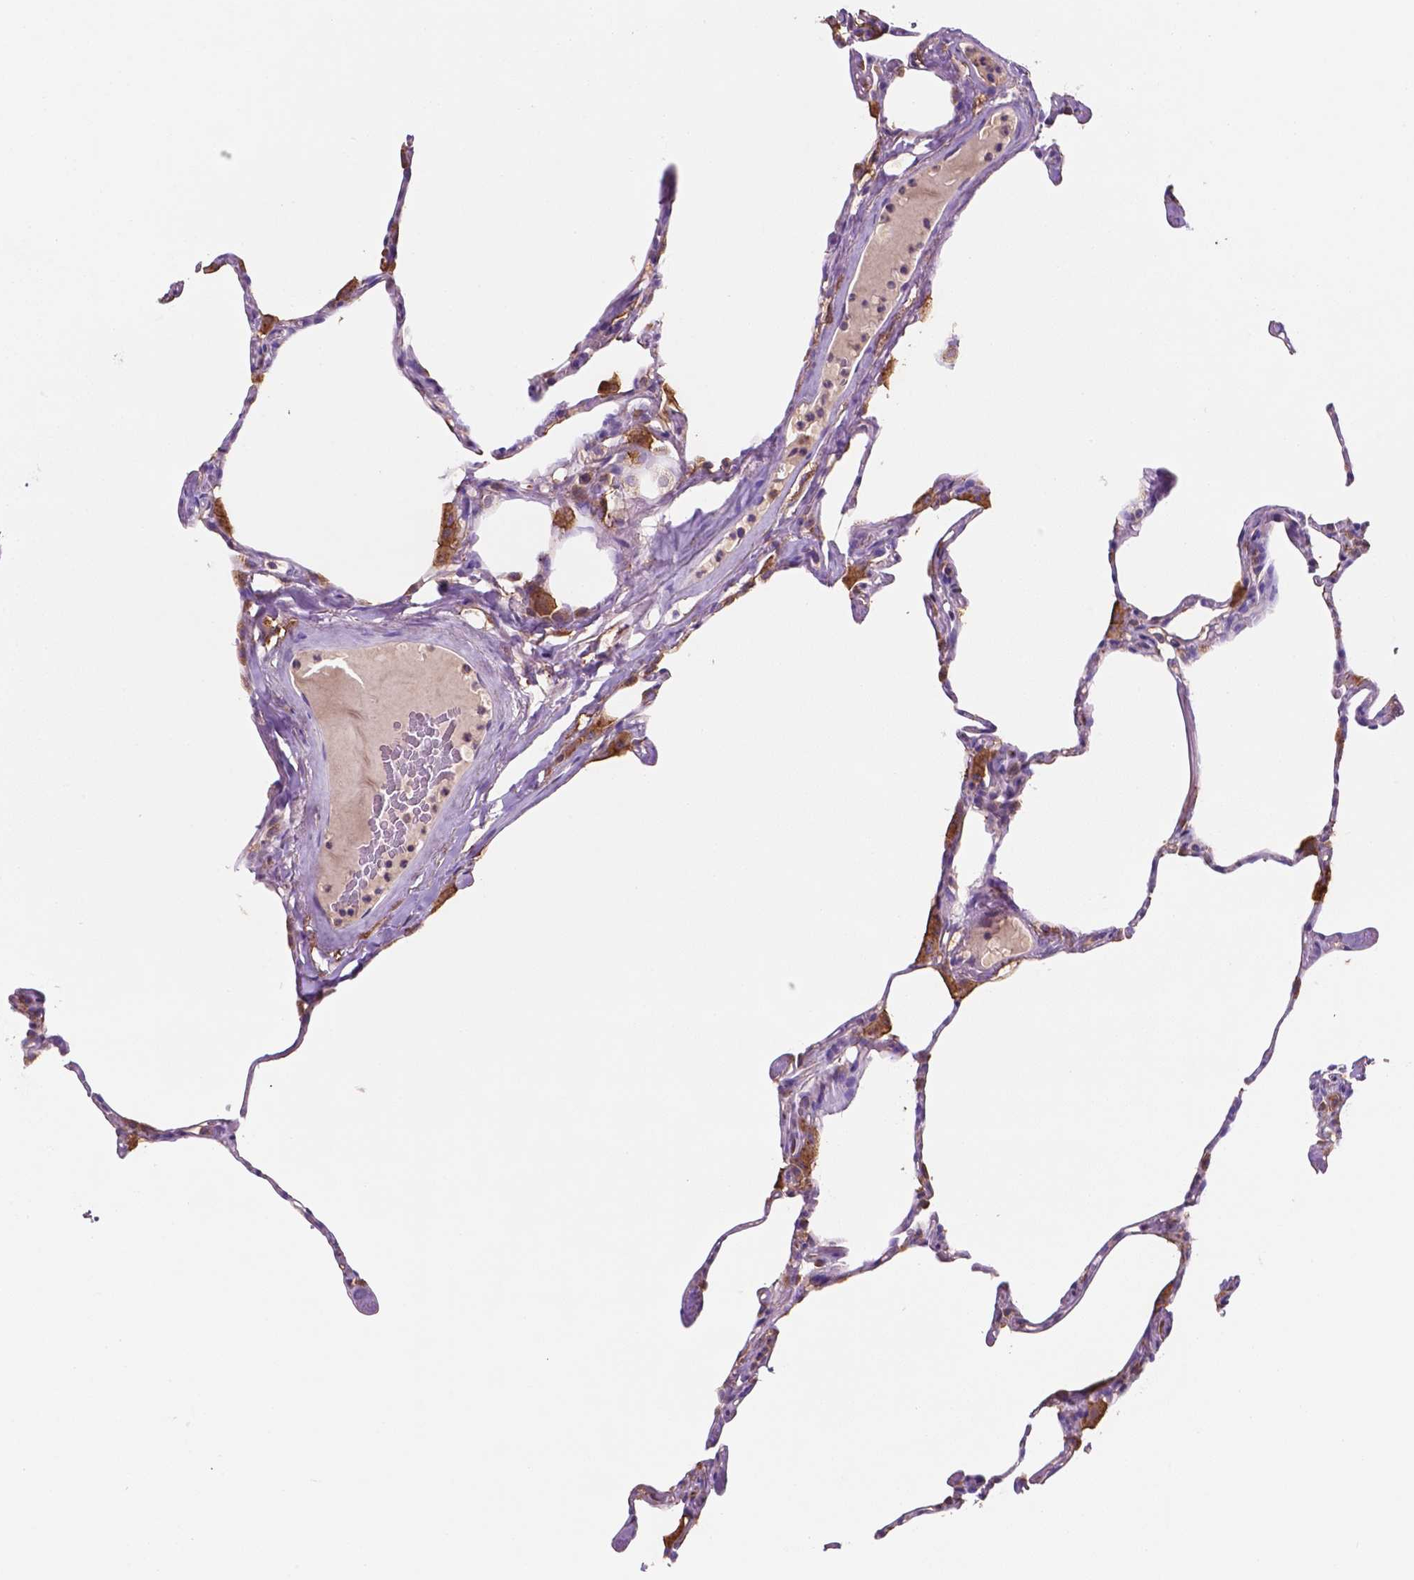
{"staining": {"intensity": "negative", "quantity": "none", "location": "none"}, "tissue": "lung", "cell_type": "Alveolar cells", "image_type": "normal", "snomed": [{"axis": "morphology", "description": "Normal tissue, NOS"}, {"axis": "topography", "description": "Lung"}], "caption": "Immunohistochemistry image of unremarkable lung stained for a protein (brown), which reveals no expression in alveolar cells. Nuclei are stained in blue.", "gene": "MKRN2OS", "patient": {"sex": "male", "age": 65}}